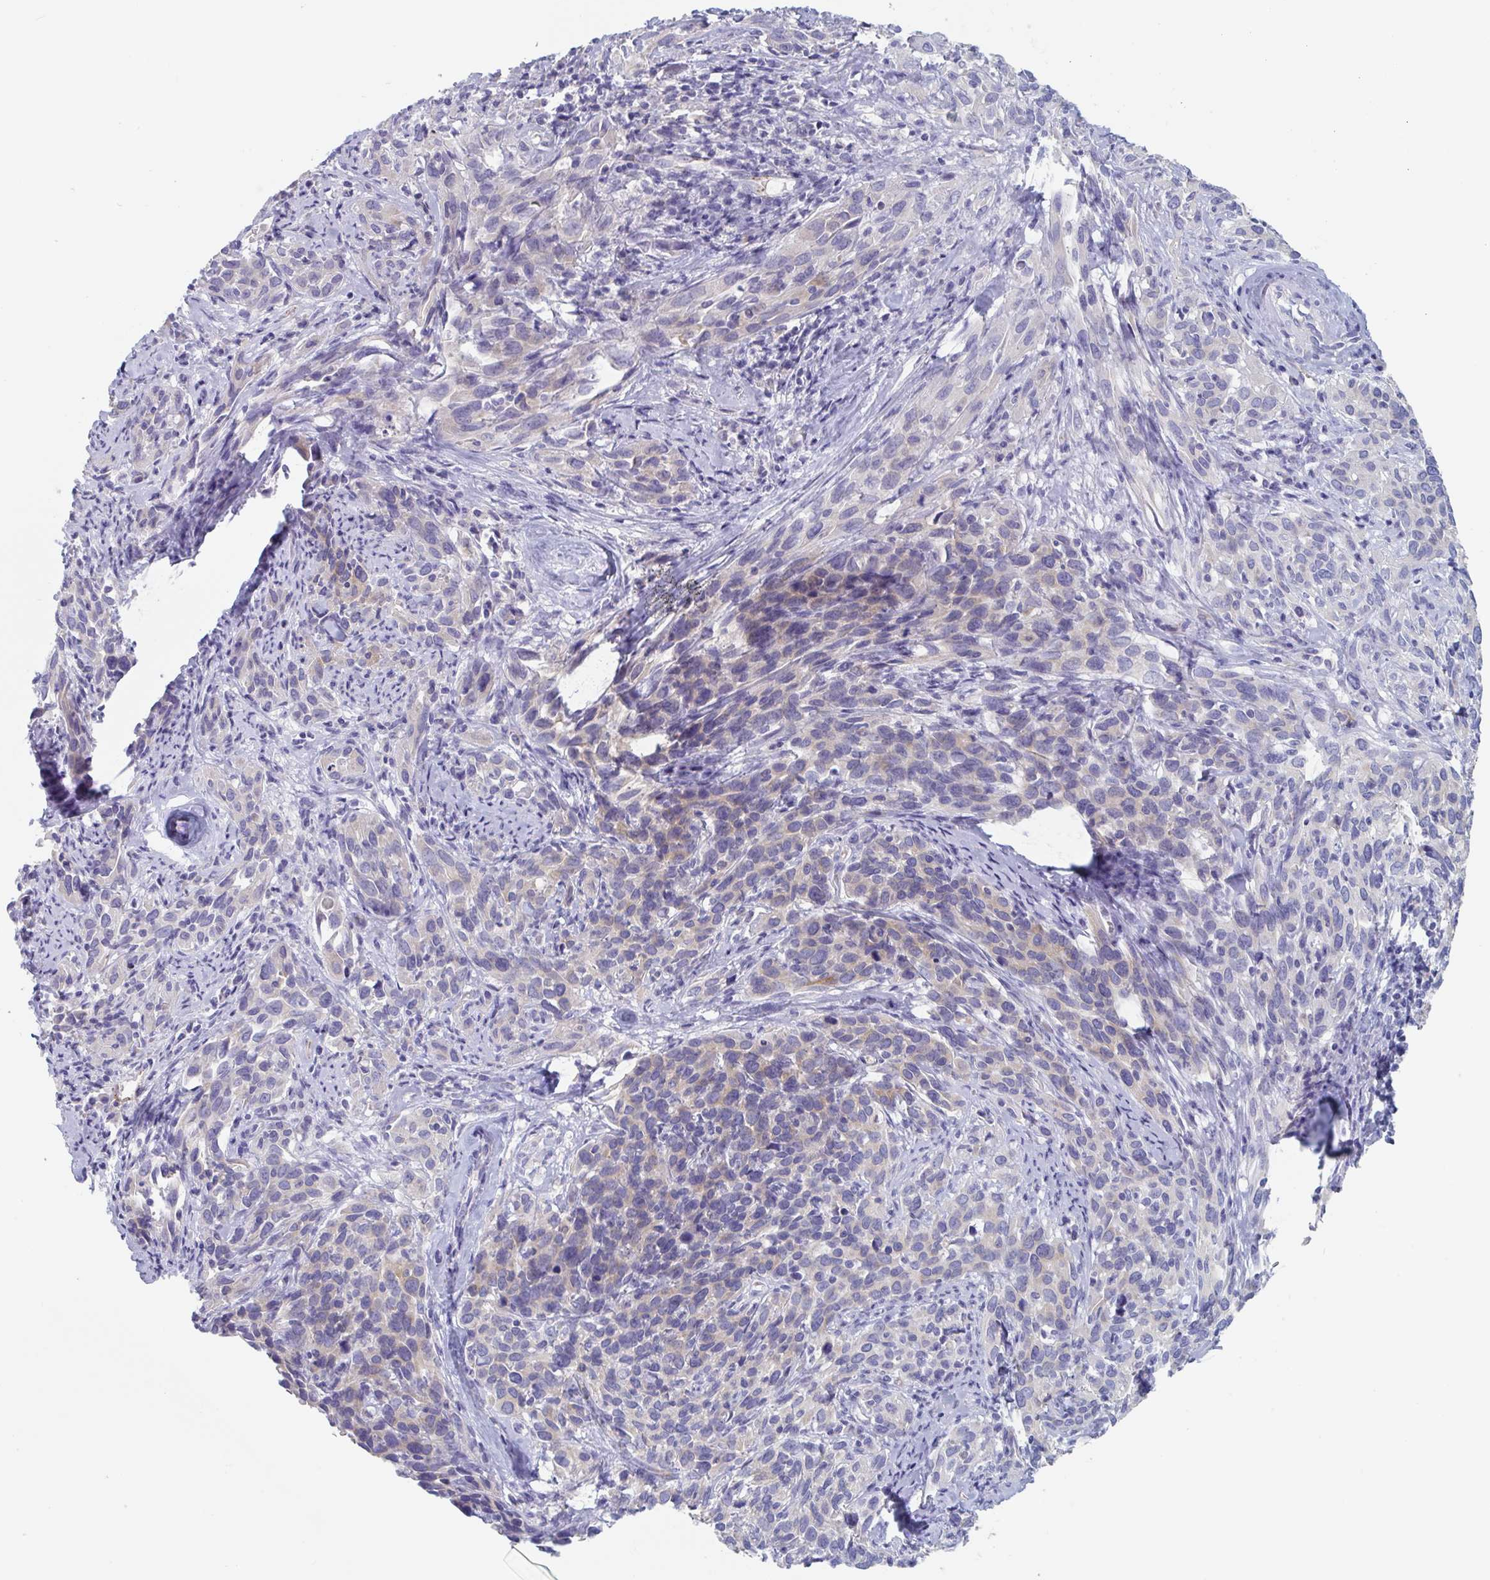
{"staining": {"intensity": "weak", "quantity": "<25%", "location": "cytoplasmic/membranous"}, "tissue": "cervical cancer", "cell_type": "Tumor cells", "image_type": "cancer", "snomed": [{"axis": "morphology", "description": "Normal tissue, NOS"}, {"axis": "morphology", "description": "Squamous cell carcinoma, NOS"}, {"axis": "topography", "description": "Cervix"}], "caption": "High power microscopy image of an immunohistochemistry (IHC) histopathology image of cervical cancer (squamous cell carcinoma), revealing no significant expression in tumor cells.", "gene": "ABHD16A", "patient": {"sex": "female", "age": 51}}